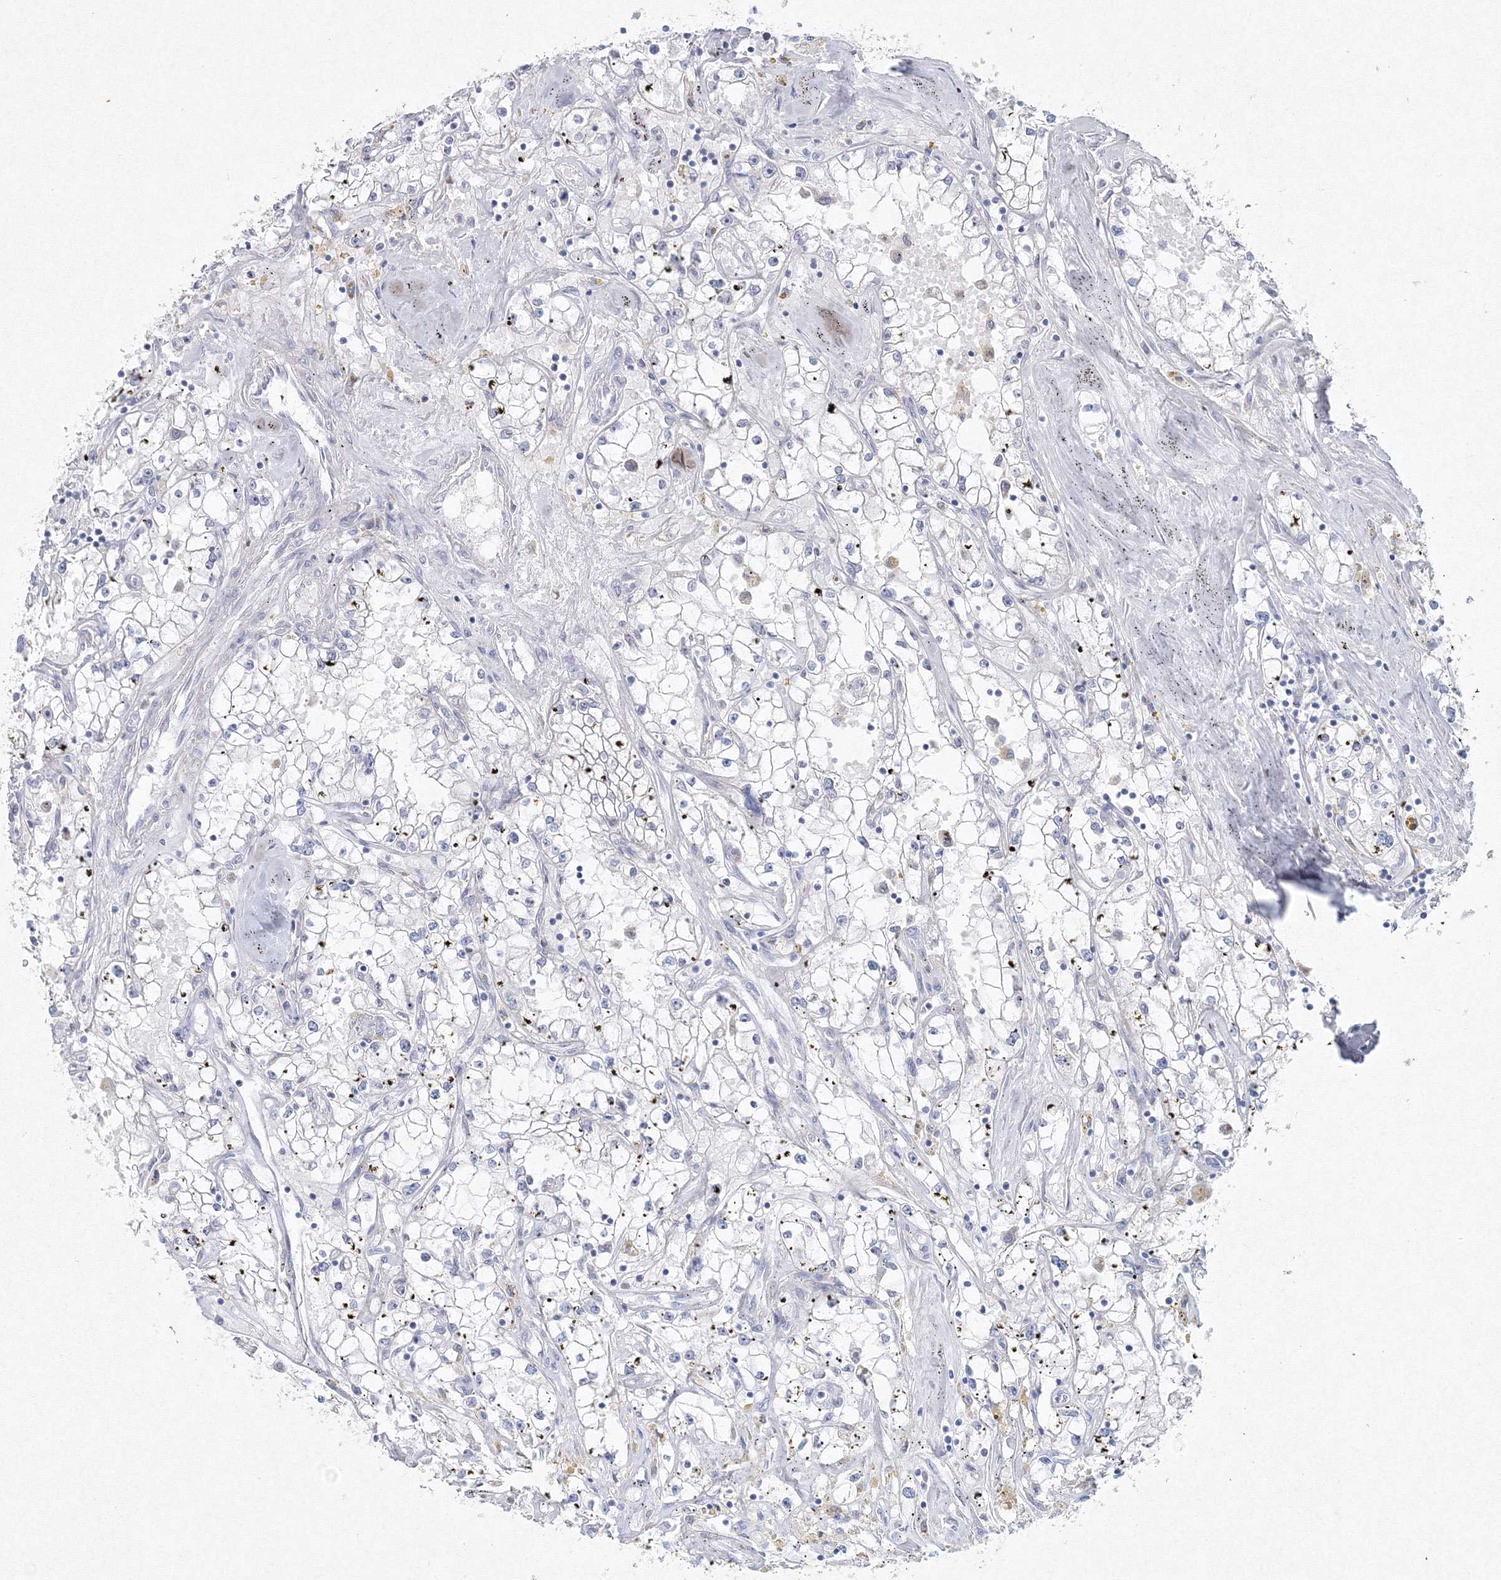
{"staining": {"intensity": "negative", "quantity": "none", "location": "none"}, "tissue": "renal cancer", "cell_type": "Tumor cells", "image_type": "cancer", "snomed": [{"axis": "morphology", "description": "Adenocarcinoma, NOS"}, {"axis": "topography", "description": "Kidney"}], "caption": "DAB immunohistochemical staining of human renal cancer reveals no significant staining in tumor cells.", "gene": "GCKR", "patient": {"sex": "male", "age": 56}}